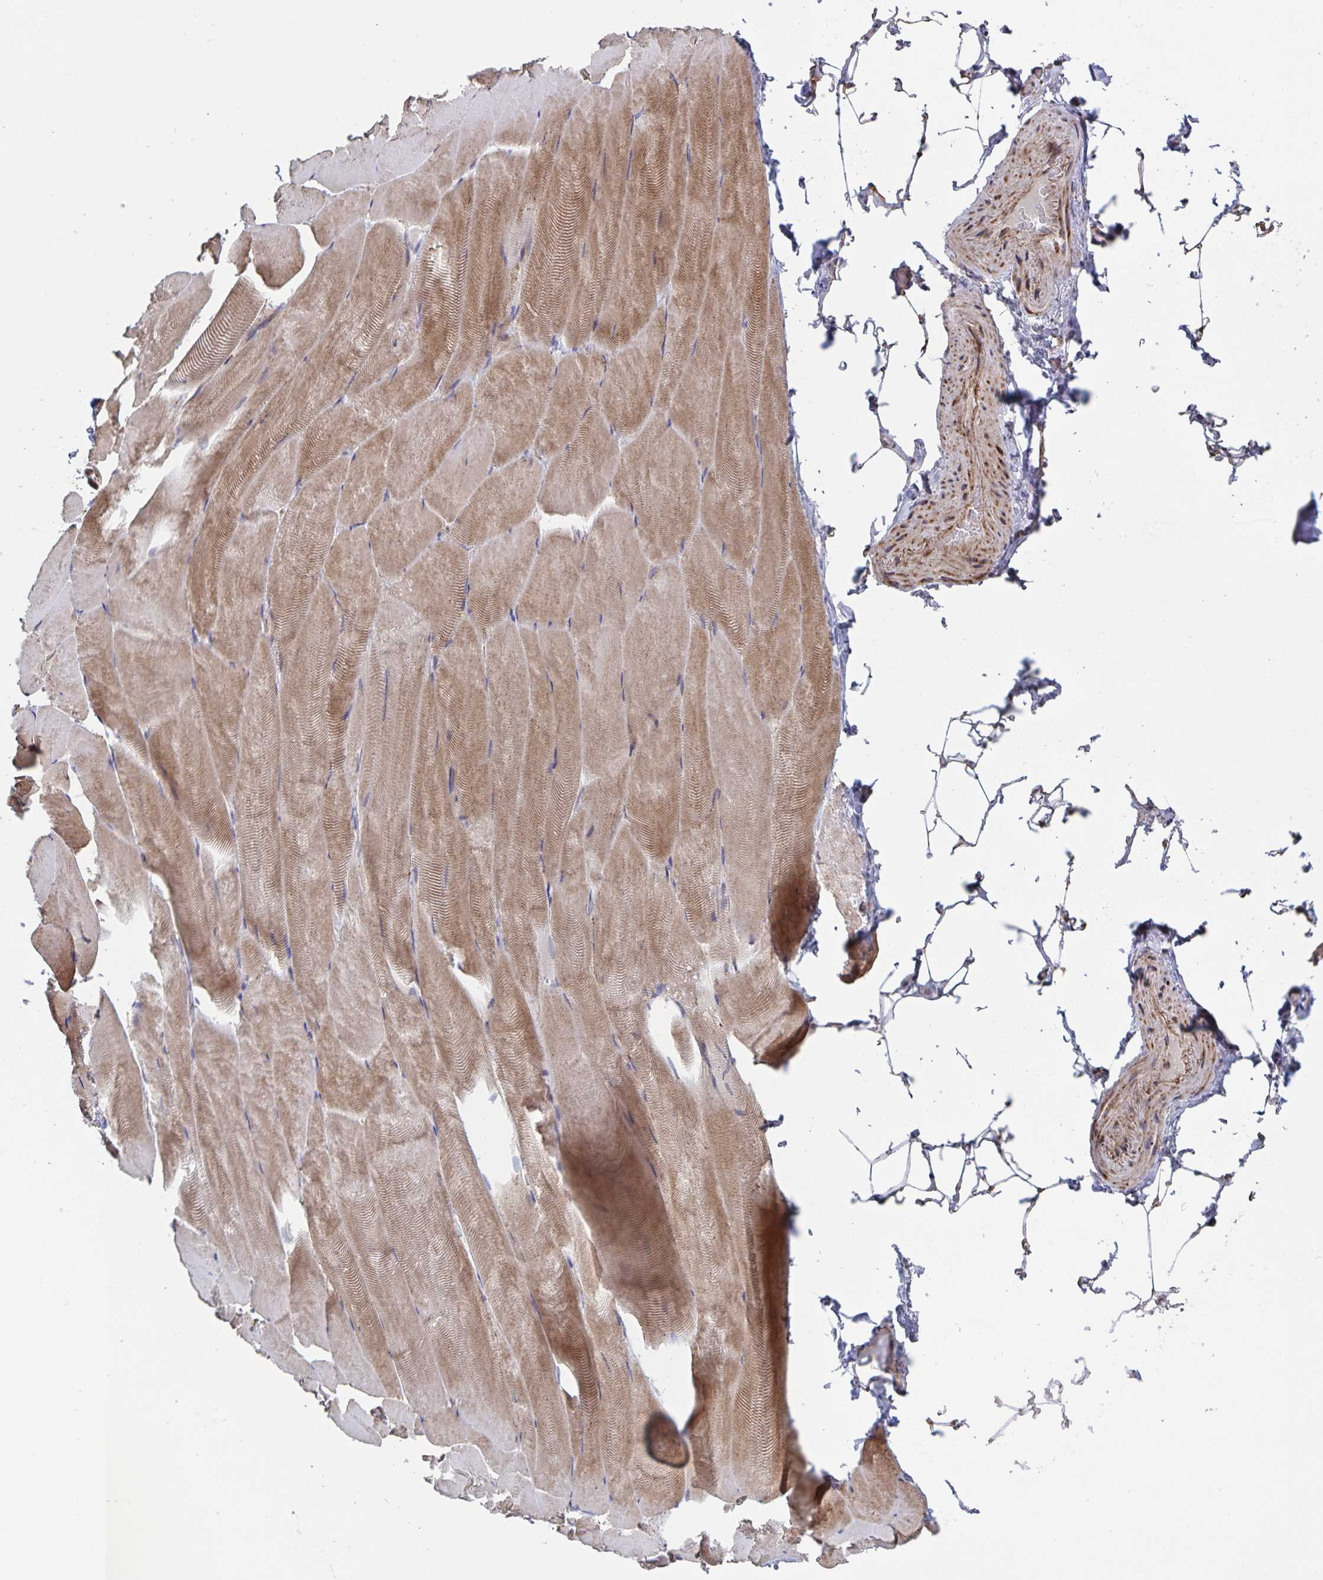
{"staining": {"intensity": "moderate", "quantity": ">75%", "location": "cytoplasmic/membranous"}, "tissue": "skeletal muscle", "cell_type": "Myocytes", "image_type": "normal", "snomed": [{"axis": "morphology", "description": "Normal tissue, NOS"}, {"axis": "topography", "description": "Skeletal muscle"}], "caption": "Immunohistochemistry (IHC) staining of normal skeletal muscle, which shows medium levels of moderate cytoplasmic/membranous staining in approximately >75% of myocytes indicating moderate cytoplasmic/membranous protein positivity. The staining was performed using DAB (brown) for protein detection and nuclei were counterstained in hematoxylin (blue).", "gene": "ACACA", "patient": {"sex": "female", "age": 64}}